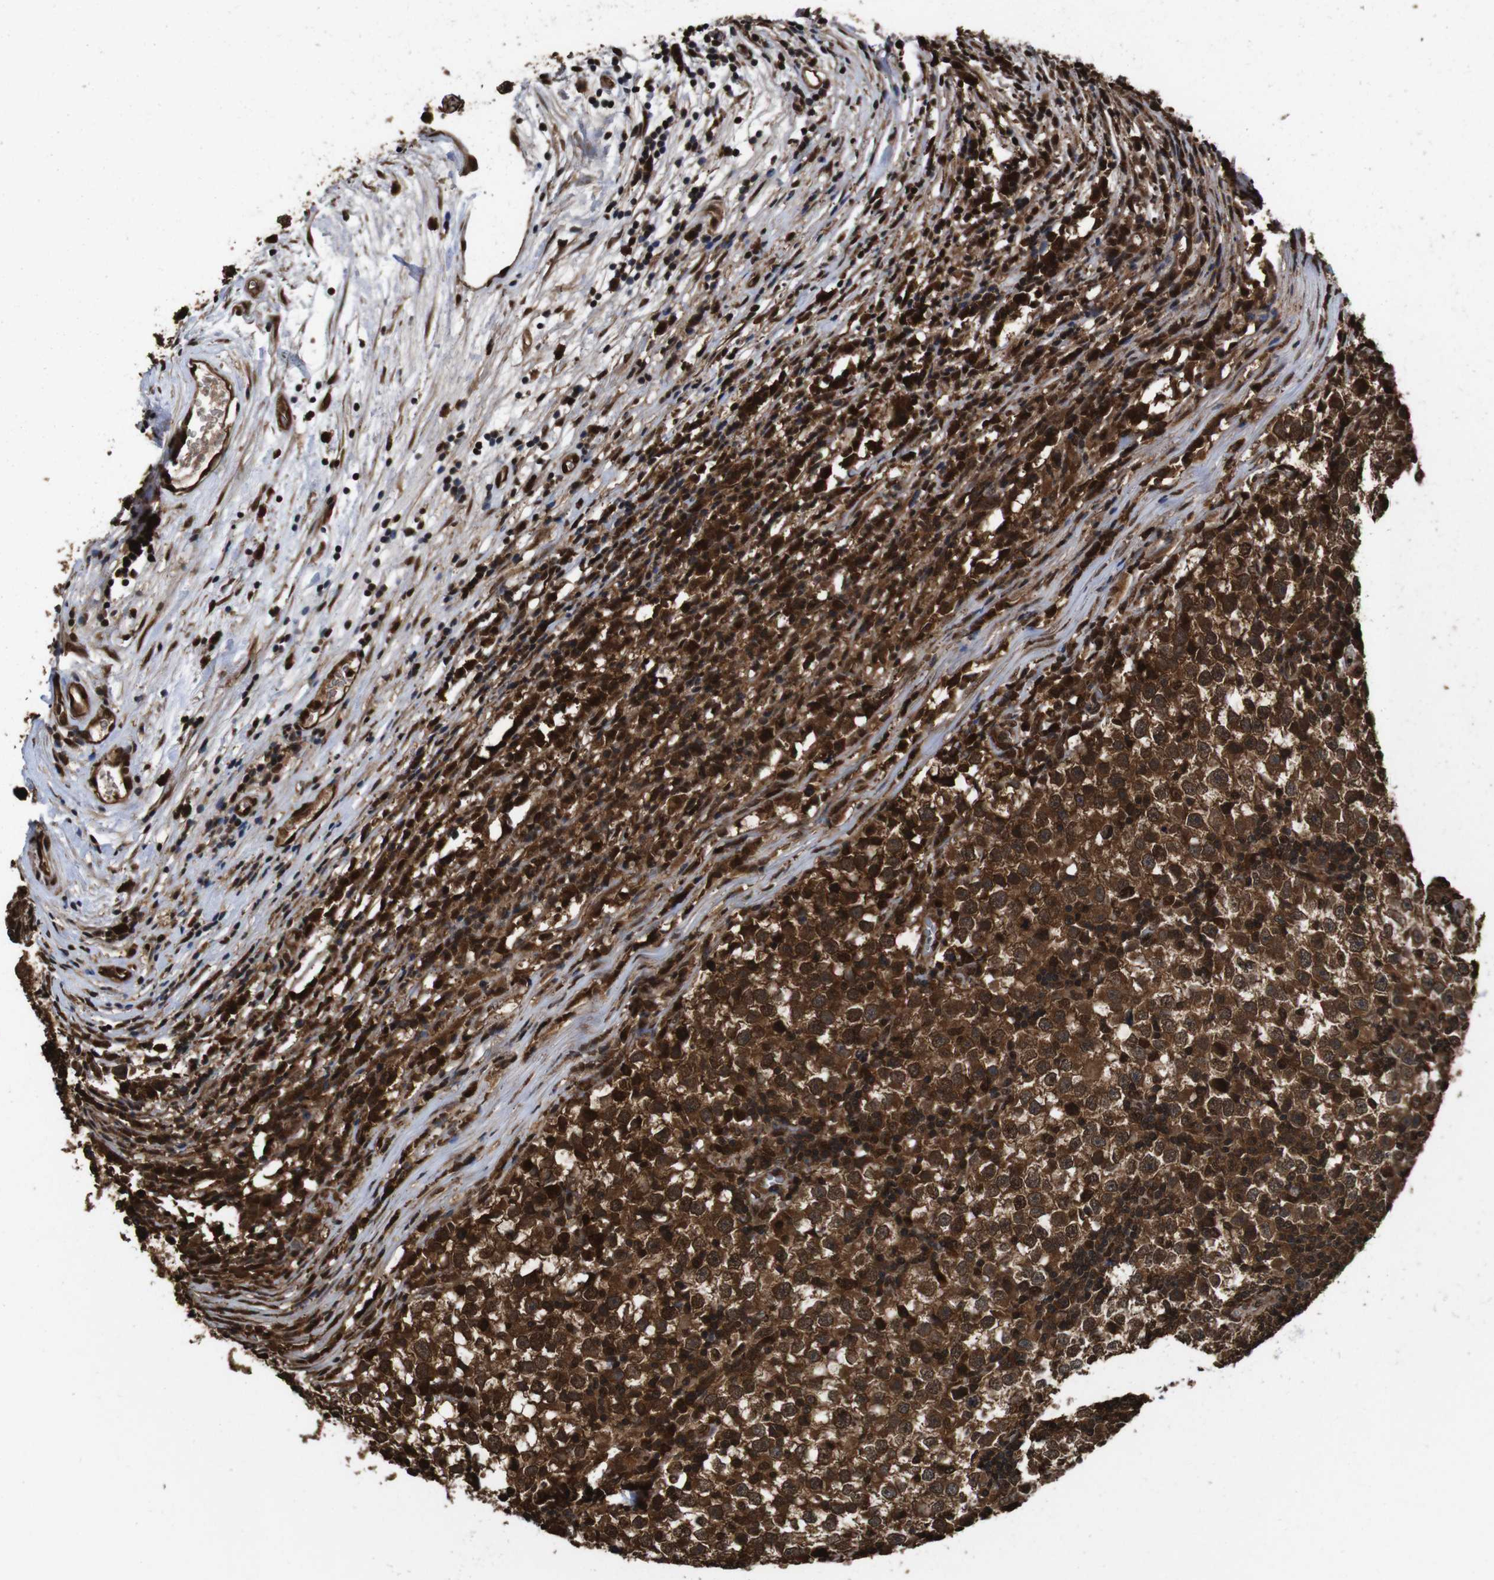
{"staining": {"intensity": "strong", "quantity": ">75%", "location": "cytoplasmic/membranous,nuclear"}, "tissue": "testis cancer", "cell_type": "Tumor cells", "image_type": "cancer", "snomed": [{"axis": "morphology", "description": "Seminoma, NOS"}, {"axis": "topography", "description": "Testis"}], "caption": "Testis seminoma was stained to show a protein in brown. There is high levels of strong cytoplasmic/membranous and nuclear expression in about >75% of tumor cells.", "gene": "VCP", "patient": {"sex": "male", "age": 65}}